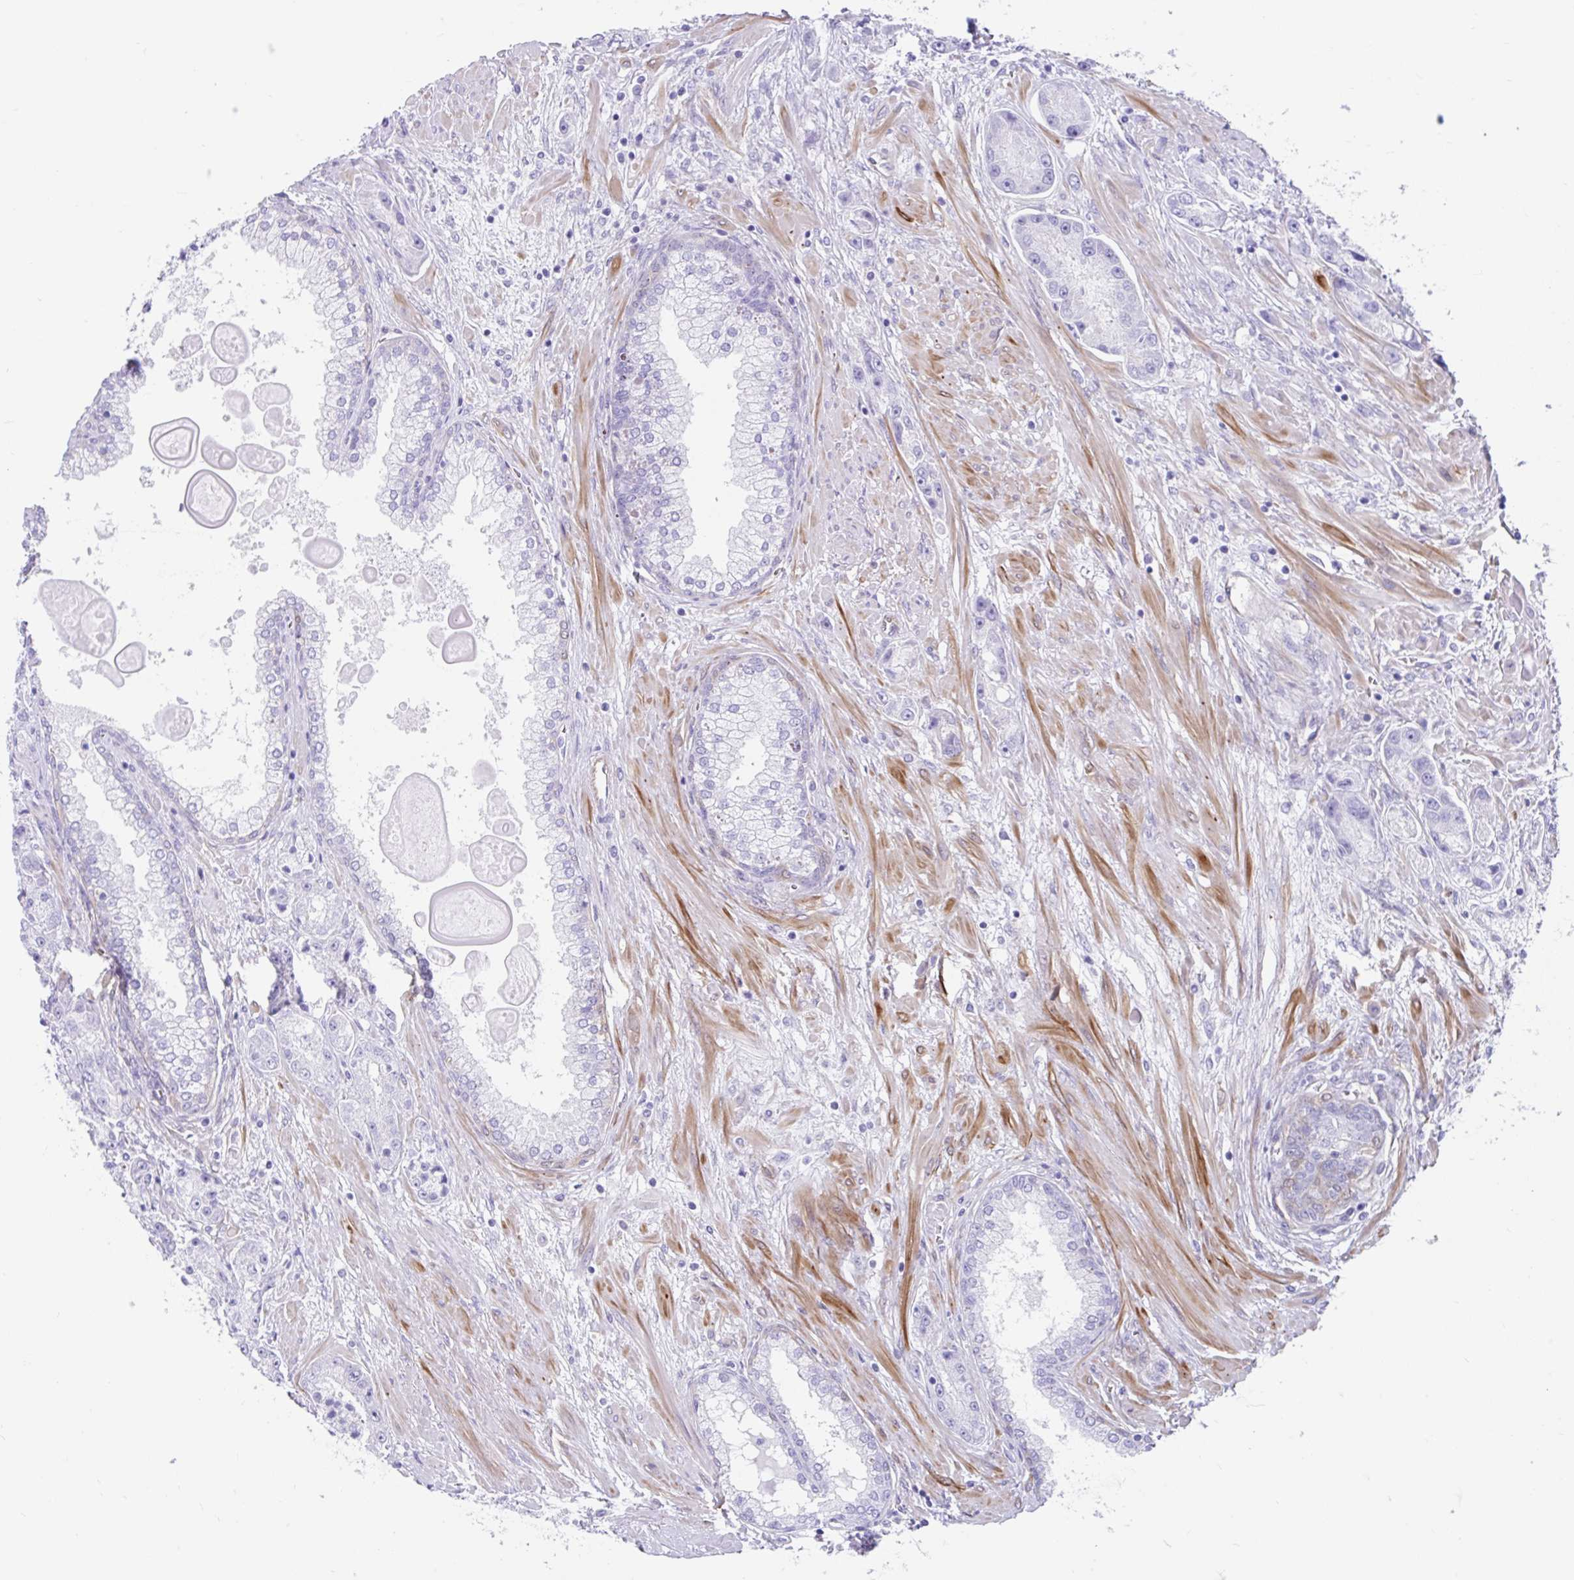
{"staining": {"intensity": "negative", "quantity": "none", "location": "none"}, "tissue": "prostate cancer", "cell_type": "Tumor cells", "image_type": "cancer", "snomed": [{"axis": "morphology", "description": "Adenocarcinoma, High grade"}, {"axis": "topography", "description": "Prostate"}], "caption": "This is an immunohistochemistry (IHC) micrograph of human prostate cancer (high-grade adenocarcinoma). There is no expression in tumor cells.", "gene": "FAM107A", "patient": {"sex": "male", "age": 67}}